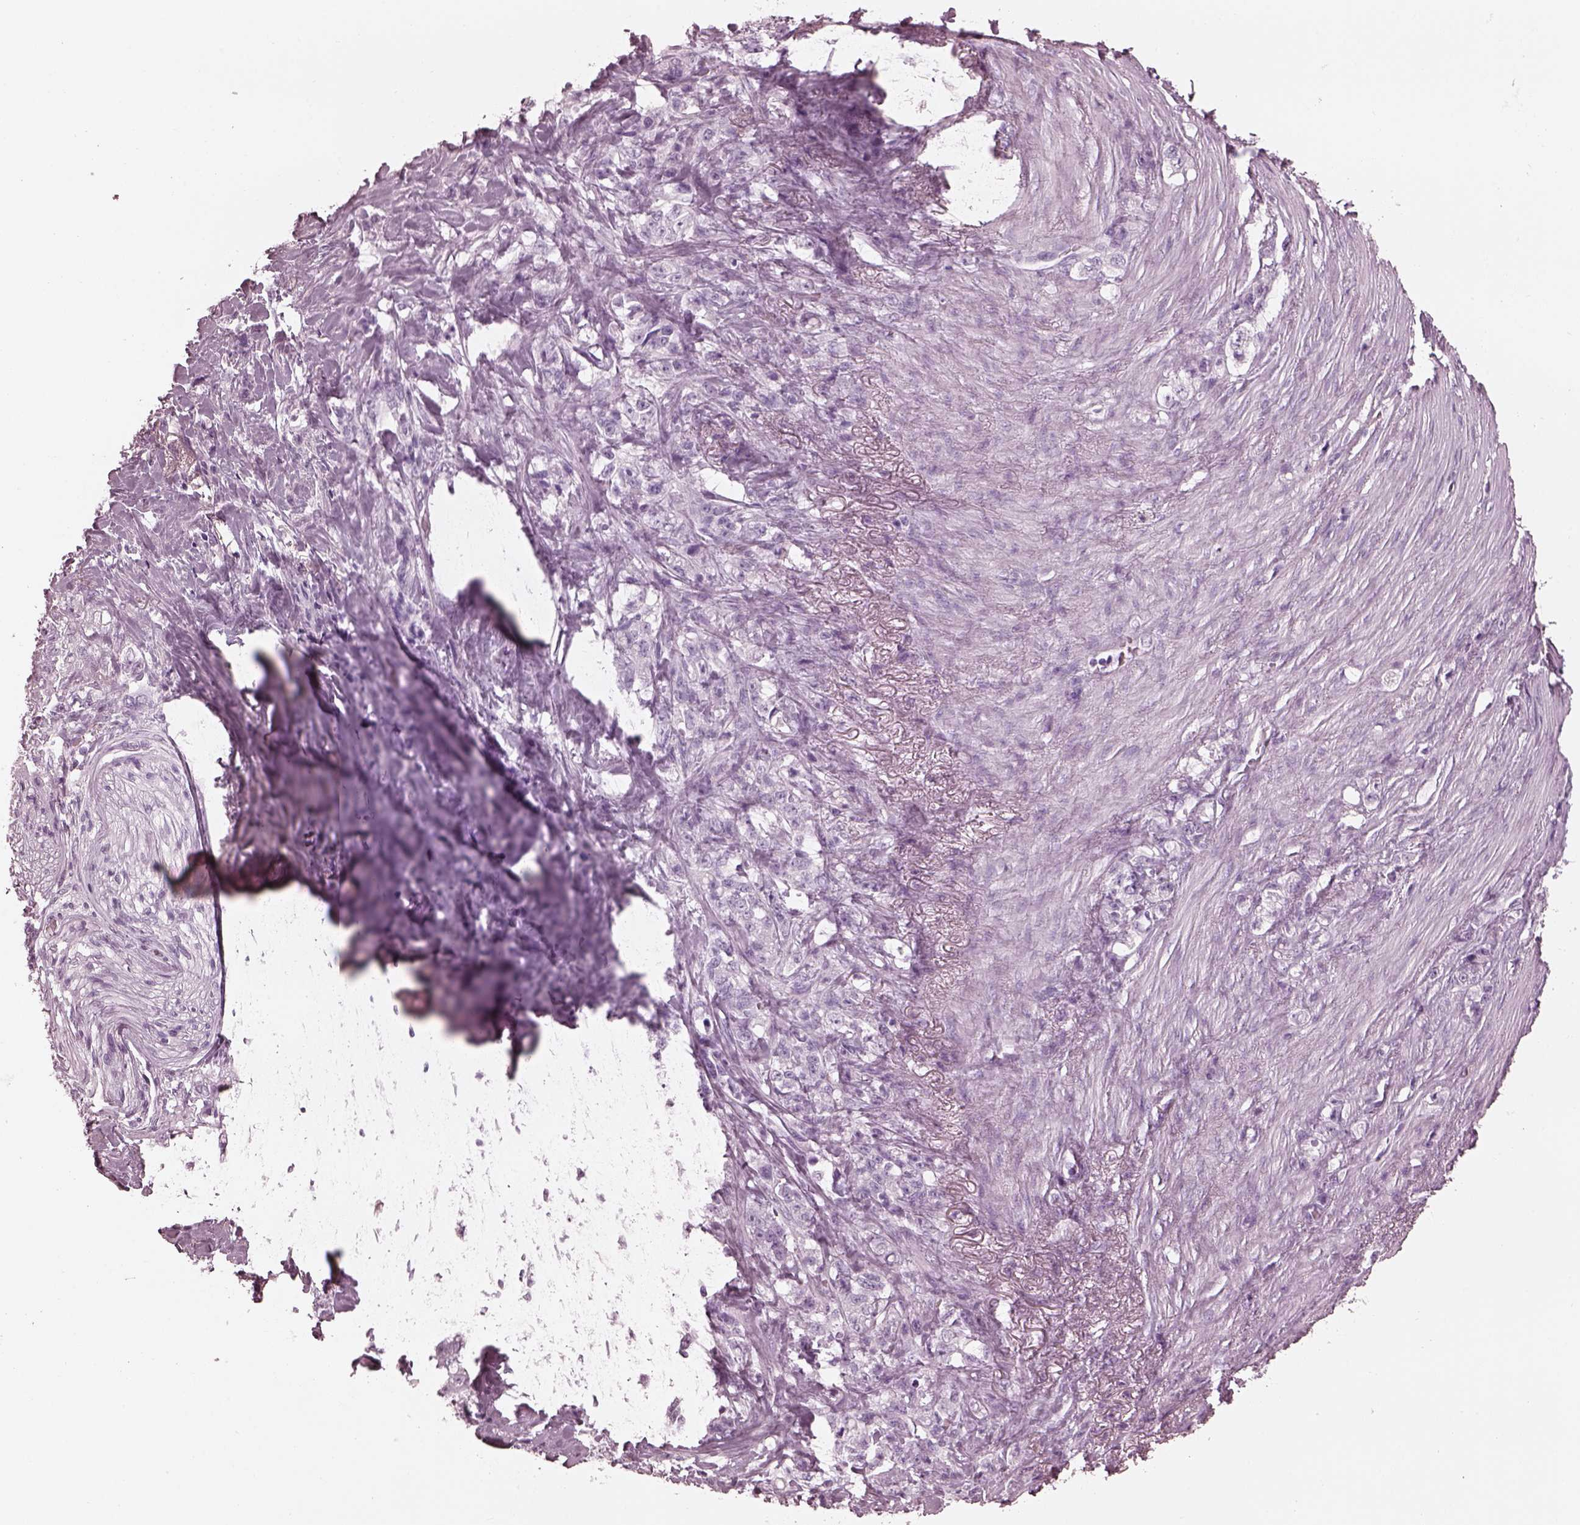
{"staining": {"intensity": "negative", "quantity": "none", "location": "none"}, "tissue": "stomach cancer", "cell_type": "Tumor cells", "image_type": "cancer", "snomed": [{"axis": "morphology", "description": "Adenocarcinoma, NOS"}, {"axis": "topography", "description": "Stomach, lower"}], "caption": "IHC of adenocarcinoma (stomach) exhibits no staining in tumor cells.", "gene": "FABP9", "patient": {"sex": "male", "age": 88}}